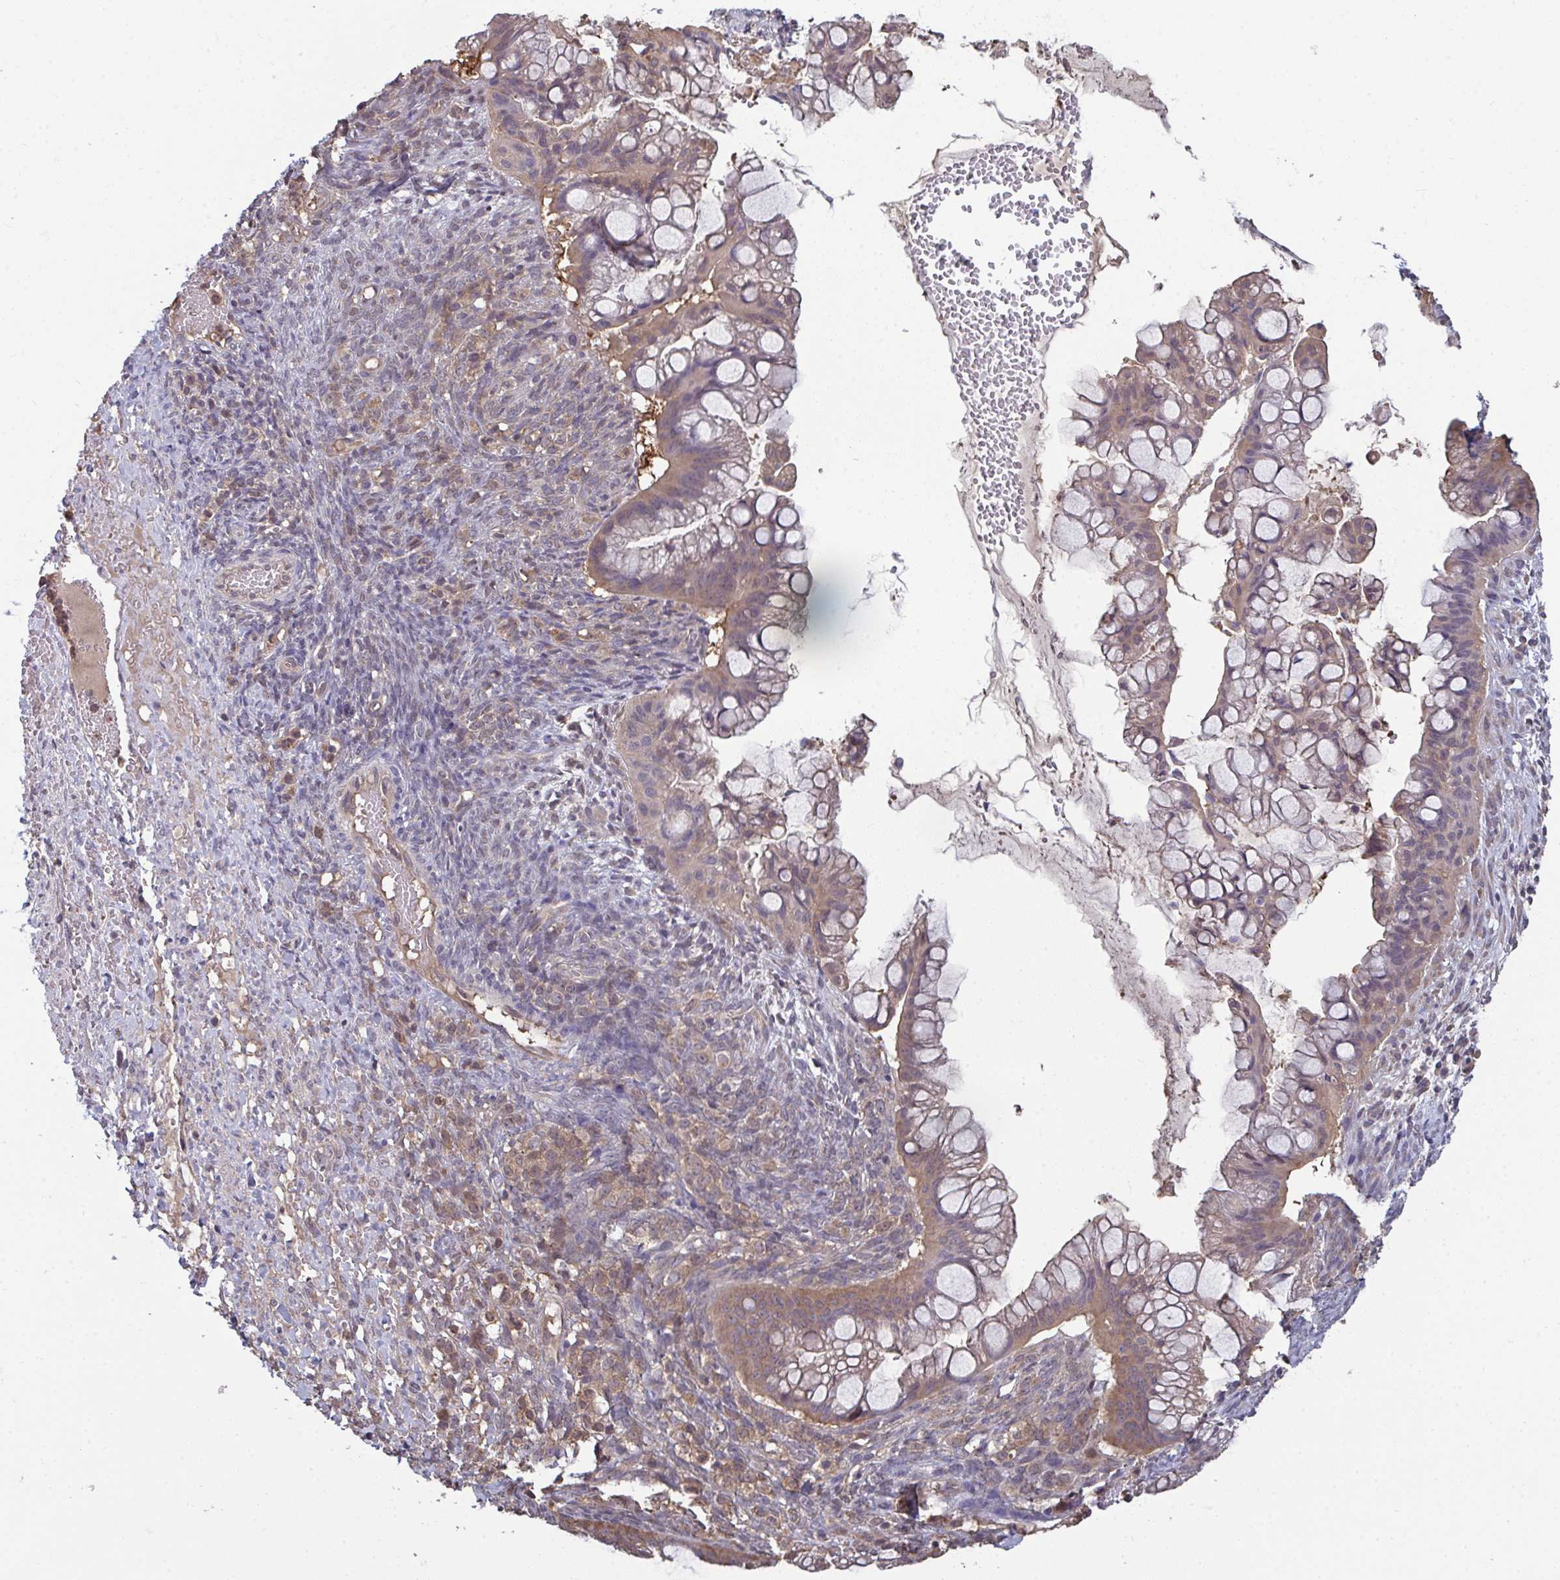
{"staining": {"intensity": "moderate", "quantity": "25%-75%", "location": "cytoplasmic/membranous,nuclear"}, "tissue": "ovarian cancer", "cell_type": "Tumor cells", "image_type": "cancer", "snomed": [{"axis": "morphology", "description": "Cystadenocarcinoma, mucinous, NOS"}, {"axis": "topography", "description": "Ovary"}], "caption": "Protein analysis of ovarian cancer tissue exhibits moderate cytoplasmic/membranous and nuclear staining in about 25%-75% of tumor cells.", "gene": "TTC9C", "patient": {"sex": "female", "age": 73}}